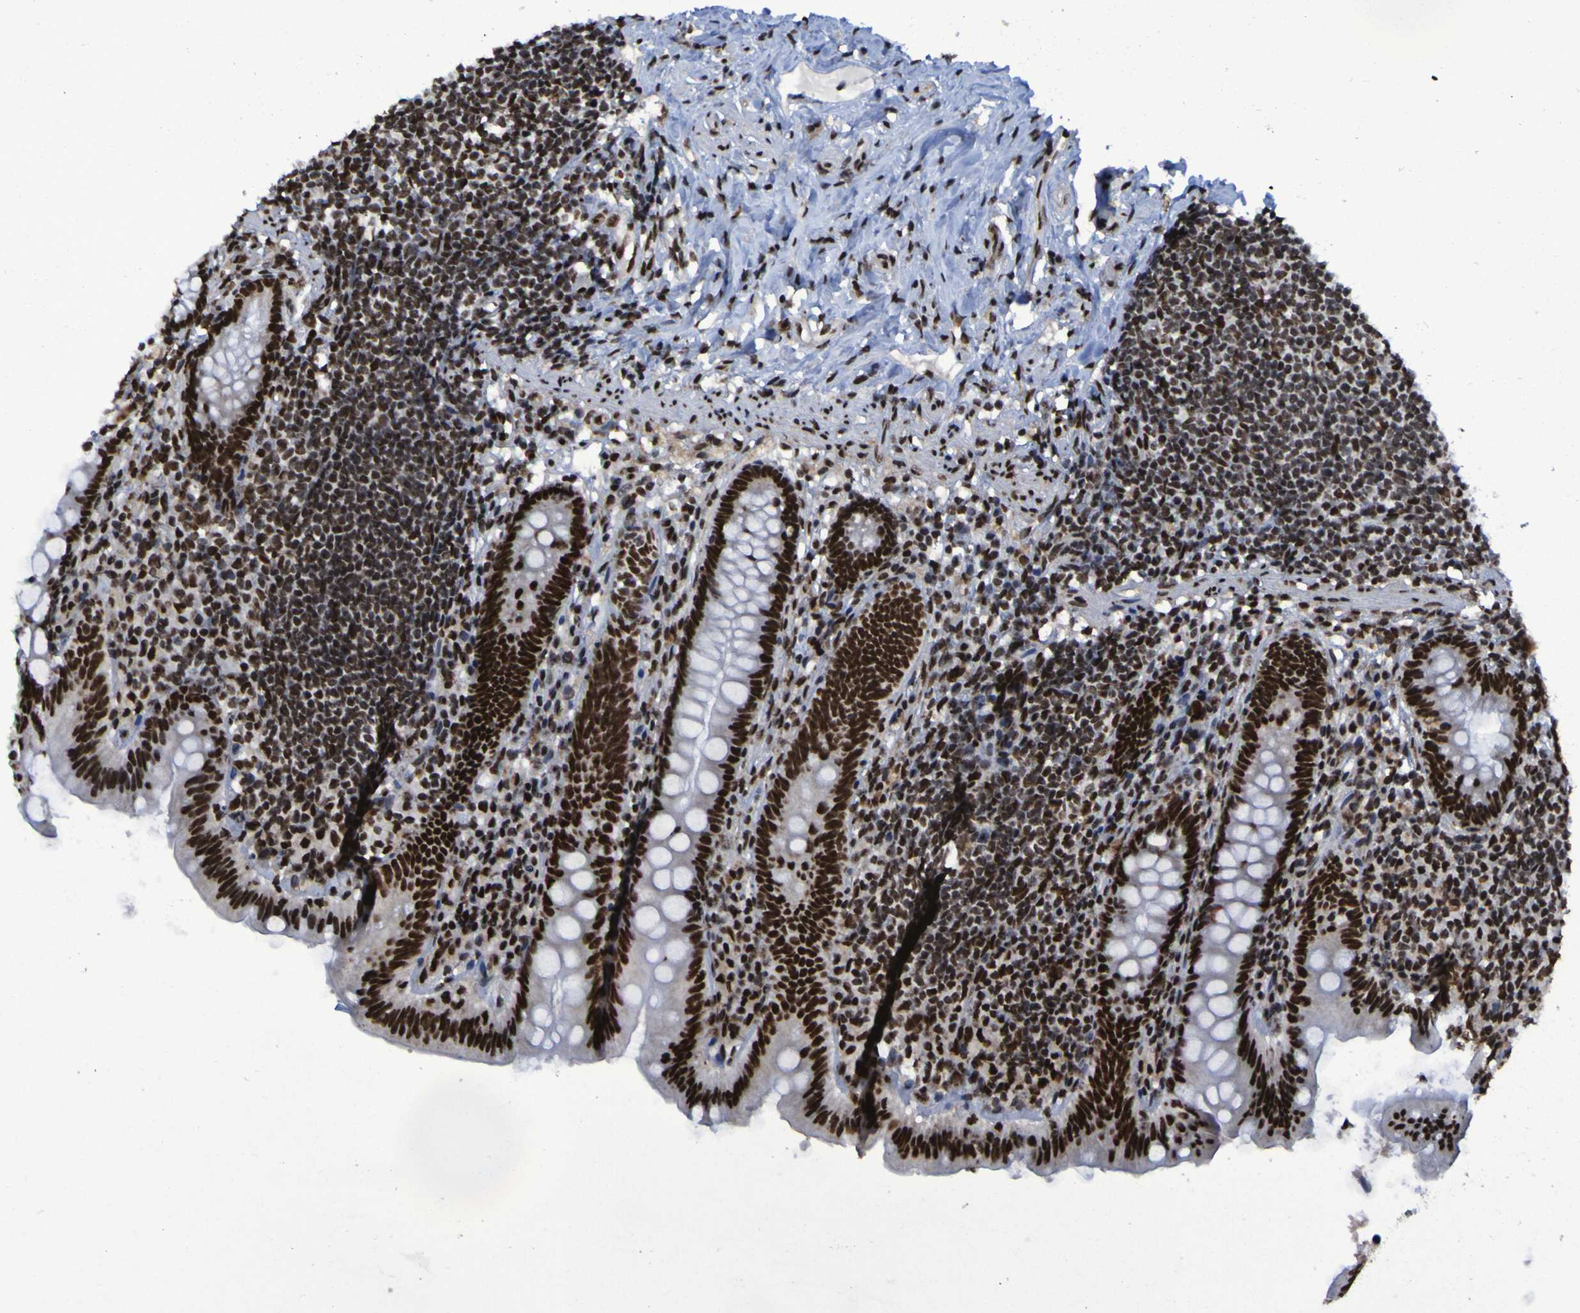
{"staining": {"intensity": "strong", "quantity": ">75%", "location": "nuclear"}, "tissue": "appendix", "cell_type": "Glandular cells", "image_type": "normal", "snomed": [{"axis": "morphology", "description": "Normal tissue, NOS"}, {"axis": "topography", "description": "Appendix"}], "caption": "Immunohistochemistry (IHC) of normal appendix shows high levels of strong nuclear staining in about >75% of glandular cells.", "gene": "HNRNPR", "patient": {"sex": "male", "age": 52}}